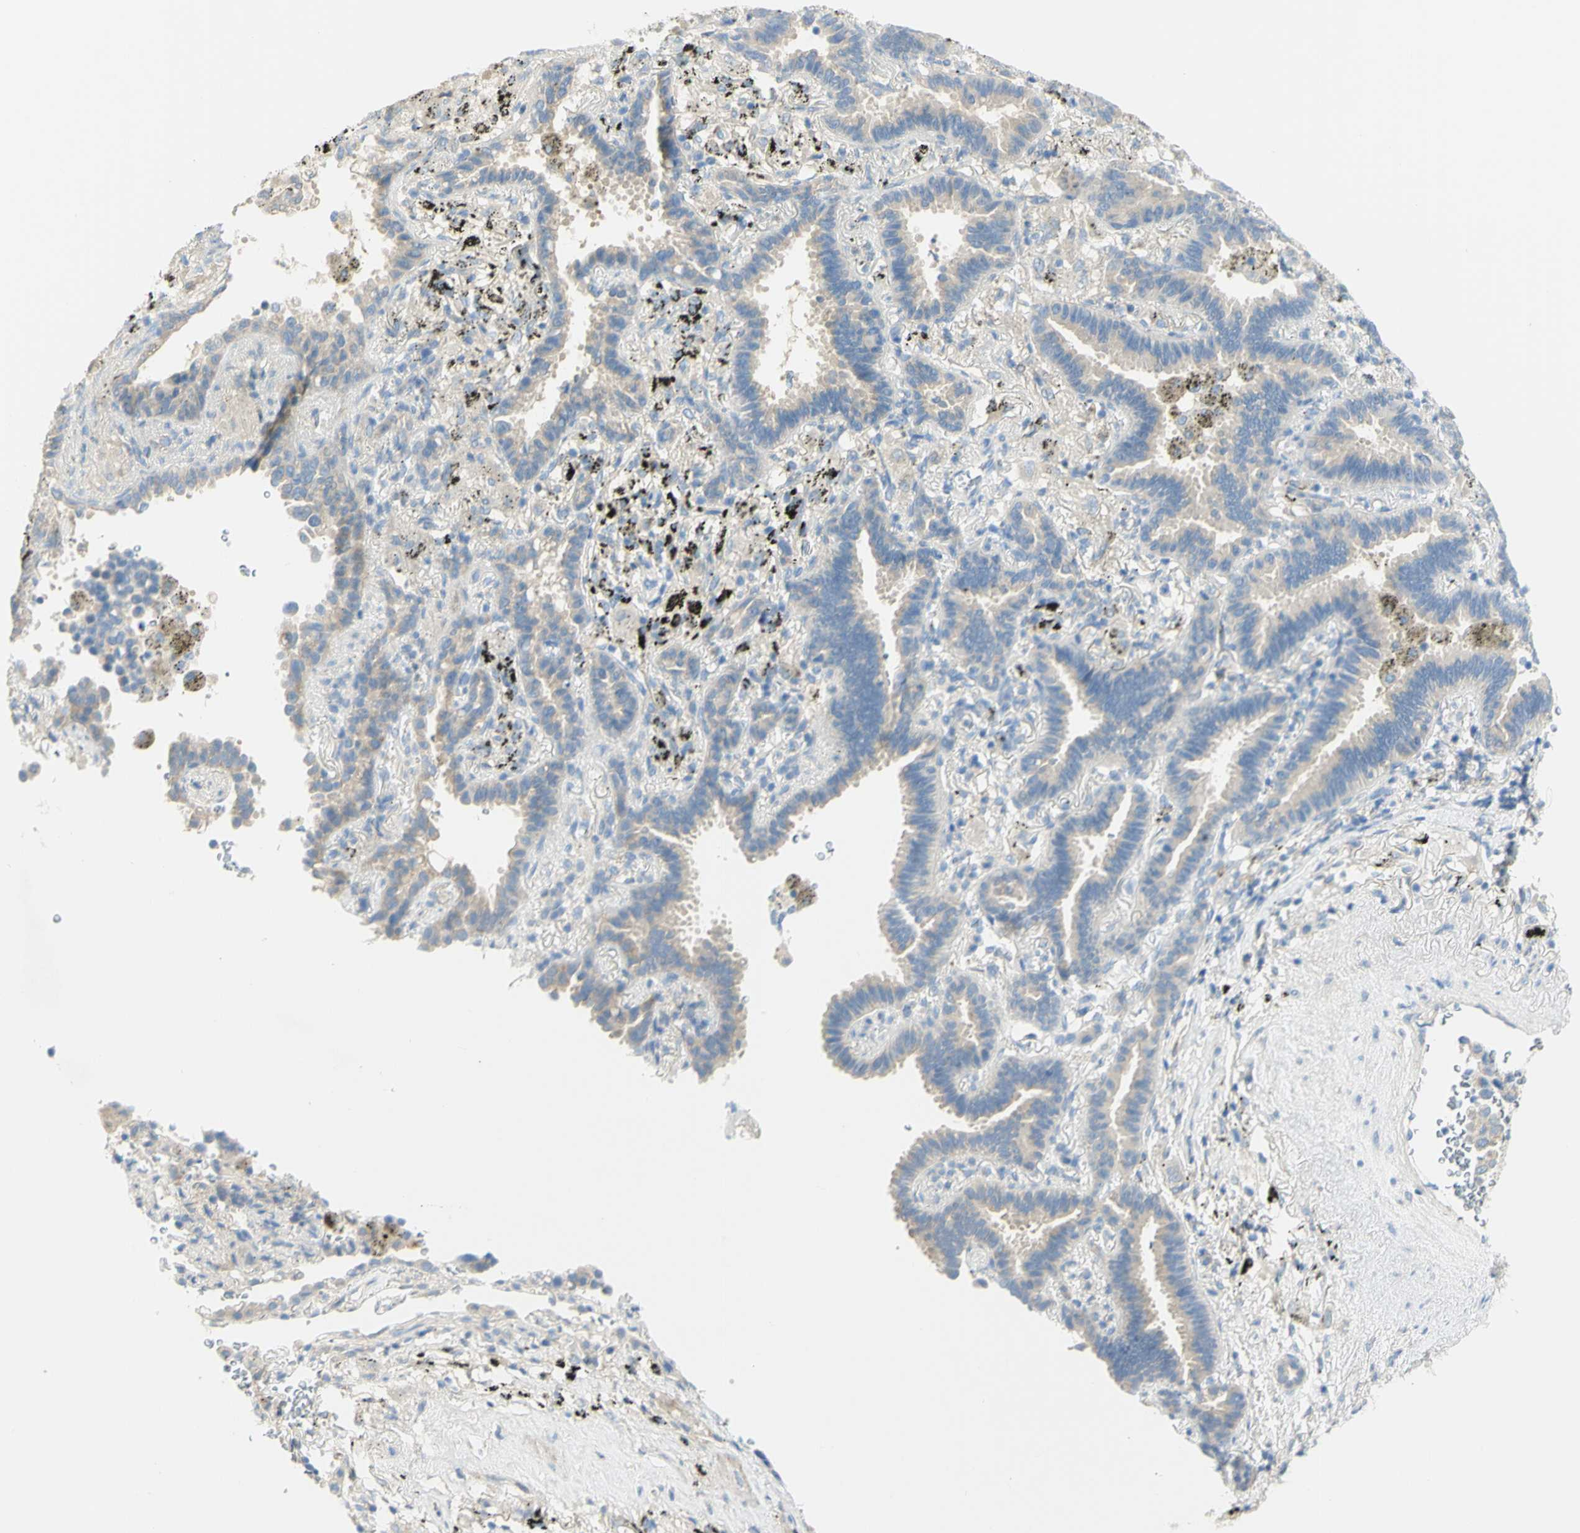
{"staining": {"intensity": "weak", "quantity": "25%-75%", "location": "cytoplasmic/membranous"}, "tissue": "lung cancer", "cell_type": "Tumor cells", "image_type": "cancer", "snomed": [{"axis": "morphology", "description": "Normal tissue, NOS"}, {"axis": "morphology", "description": "Adenocarcinoma, NOS"}, {"axis": "topography", "description": "Lung"}], "caption": "Lung cancer (adenocarcinoma) stained with DAB (3,3'-diaminobenzidine) immunohistochemistry shows low levels of weak cytoplasmic/membranous expression in approximately 25%-75% of tumor cells.", "gene": "GCNT3", "patient": {"sex": "male", "age": 59}}